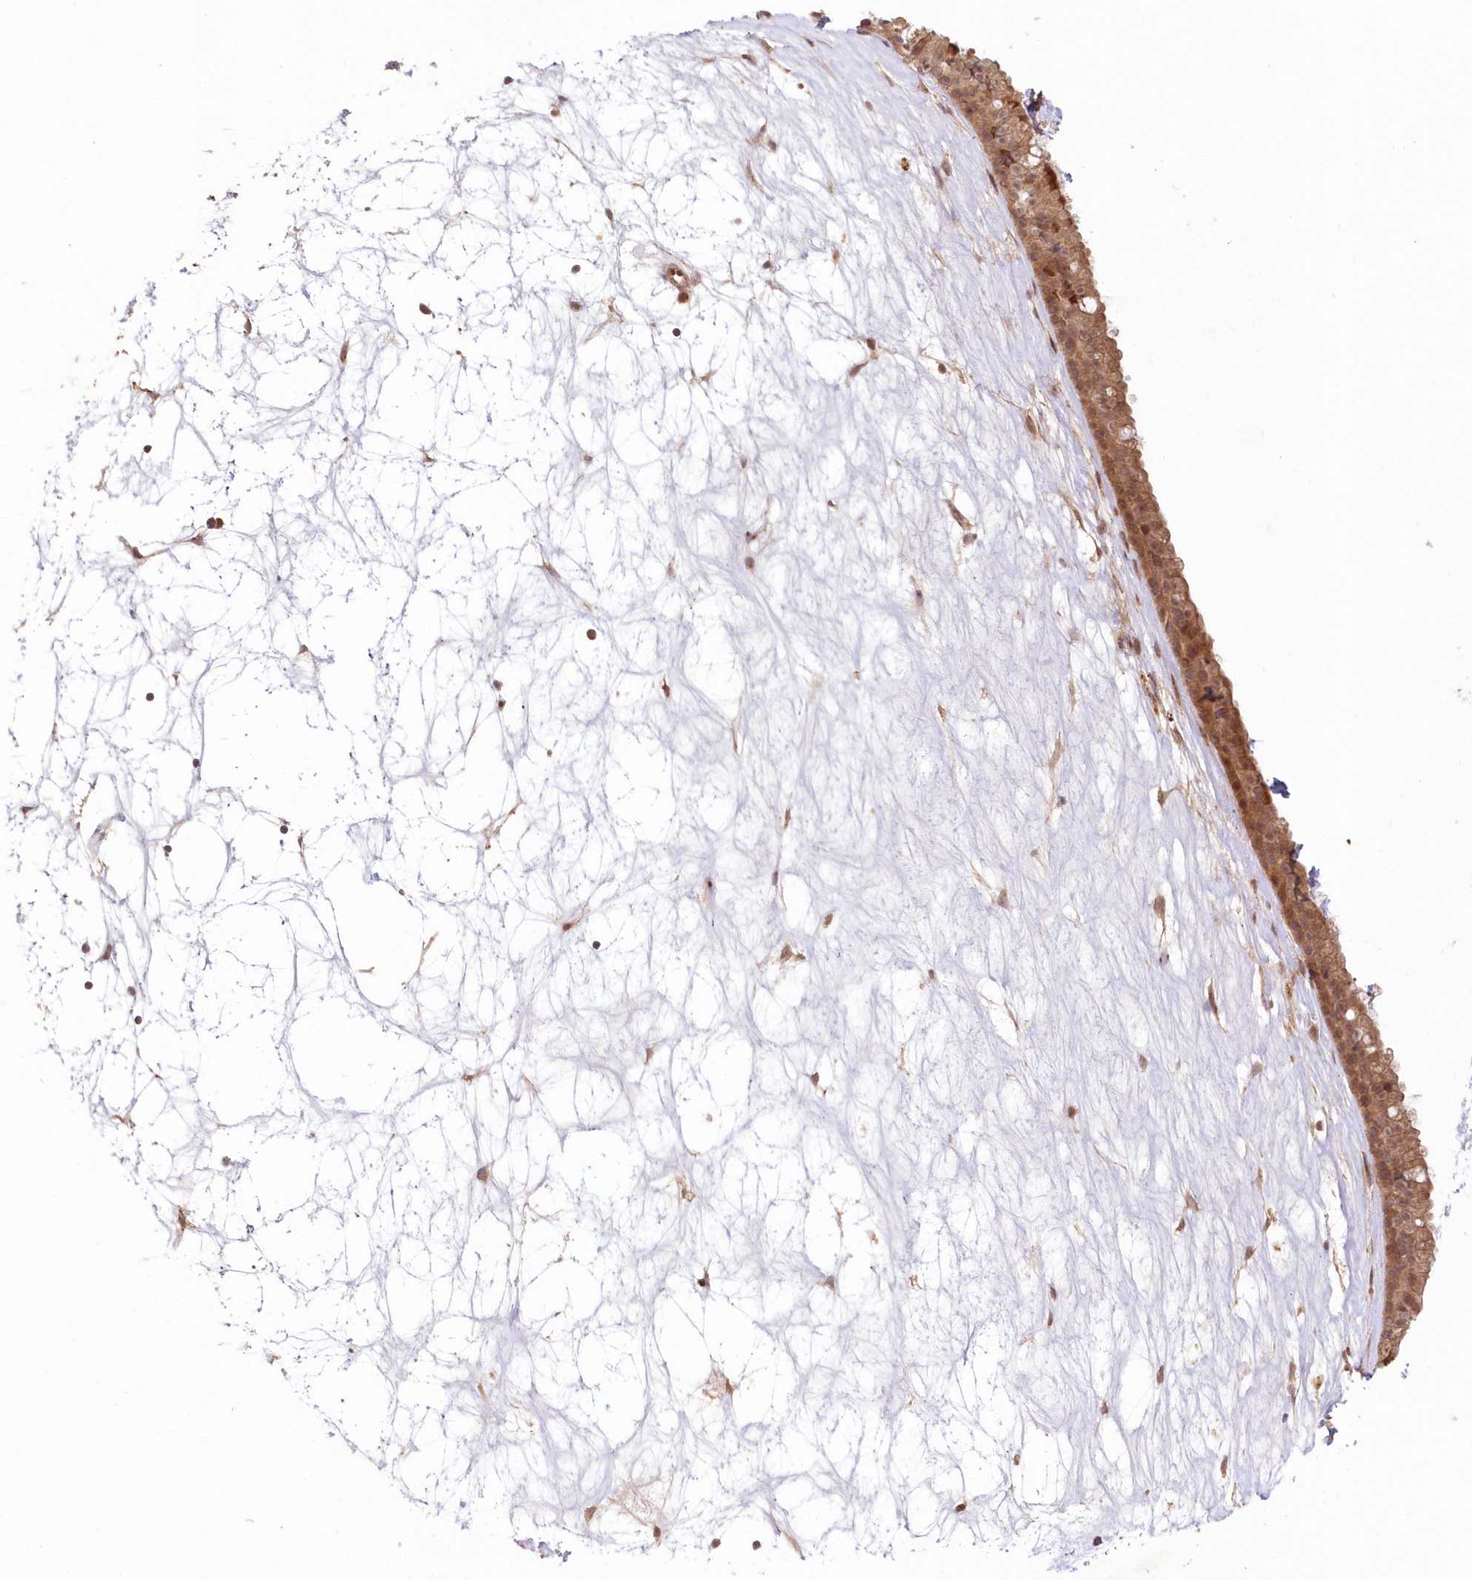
{"staining": {"intensity": "moderate", "quantity": ">75%", "location": "cytoplasmic/membranous,nuclear"}, "tissue": "nasopharynx", "cell_type": "Respiratory epithelial cells", "image_type": "normal", "snomed": [{"axis": "morphology", "description": "Normal tissue, NOS"}, {"axis": "topography", "description": "Nasopharynx"}], "caption": "Immunohistochemistry image of unremarkable human nasopharynx stained for a protein (brown), which exhibits medium levels of moderate cytoplasmic/membranous,nuclear expression in approximately >75% of respiratory epithelial cells.", "gene": "UBTD2", "patient": {"sex": "male", "age": 64}}